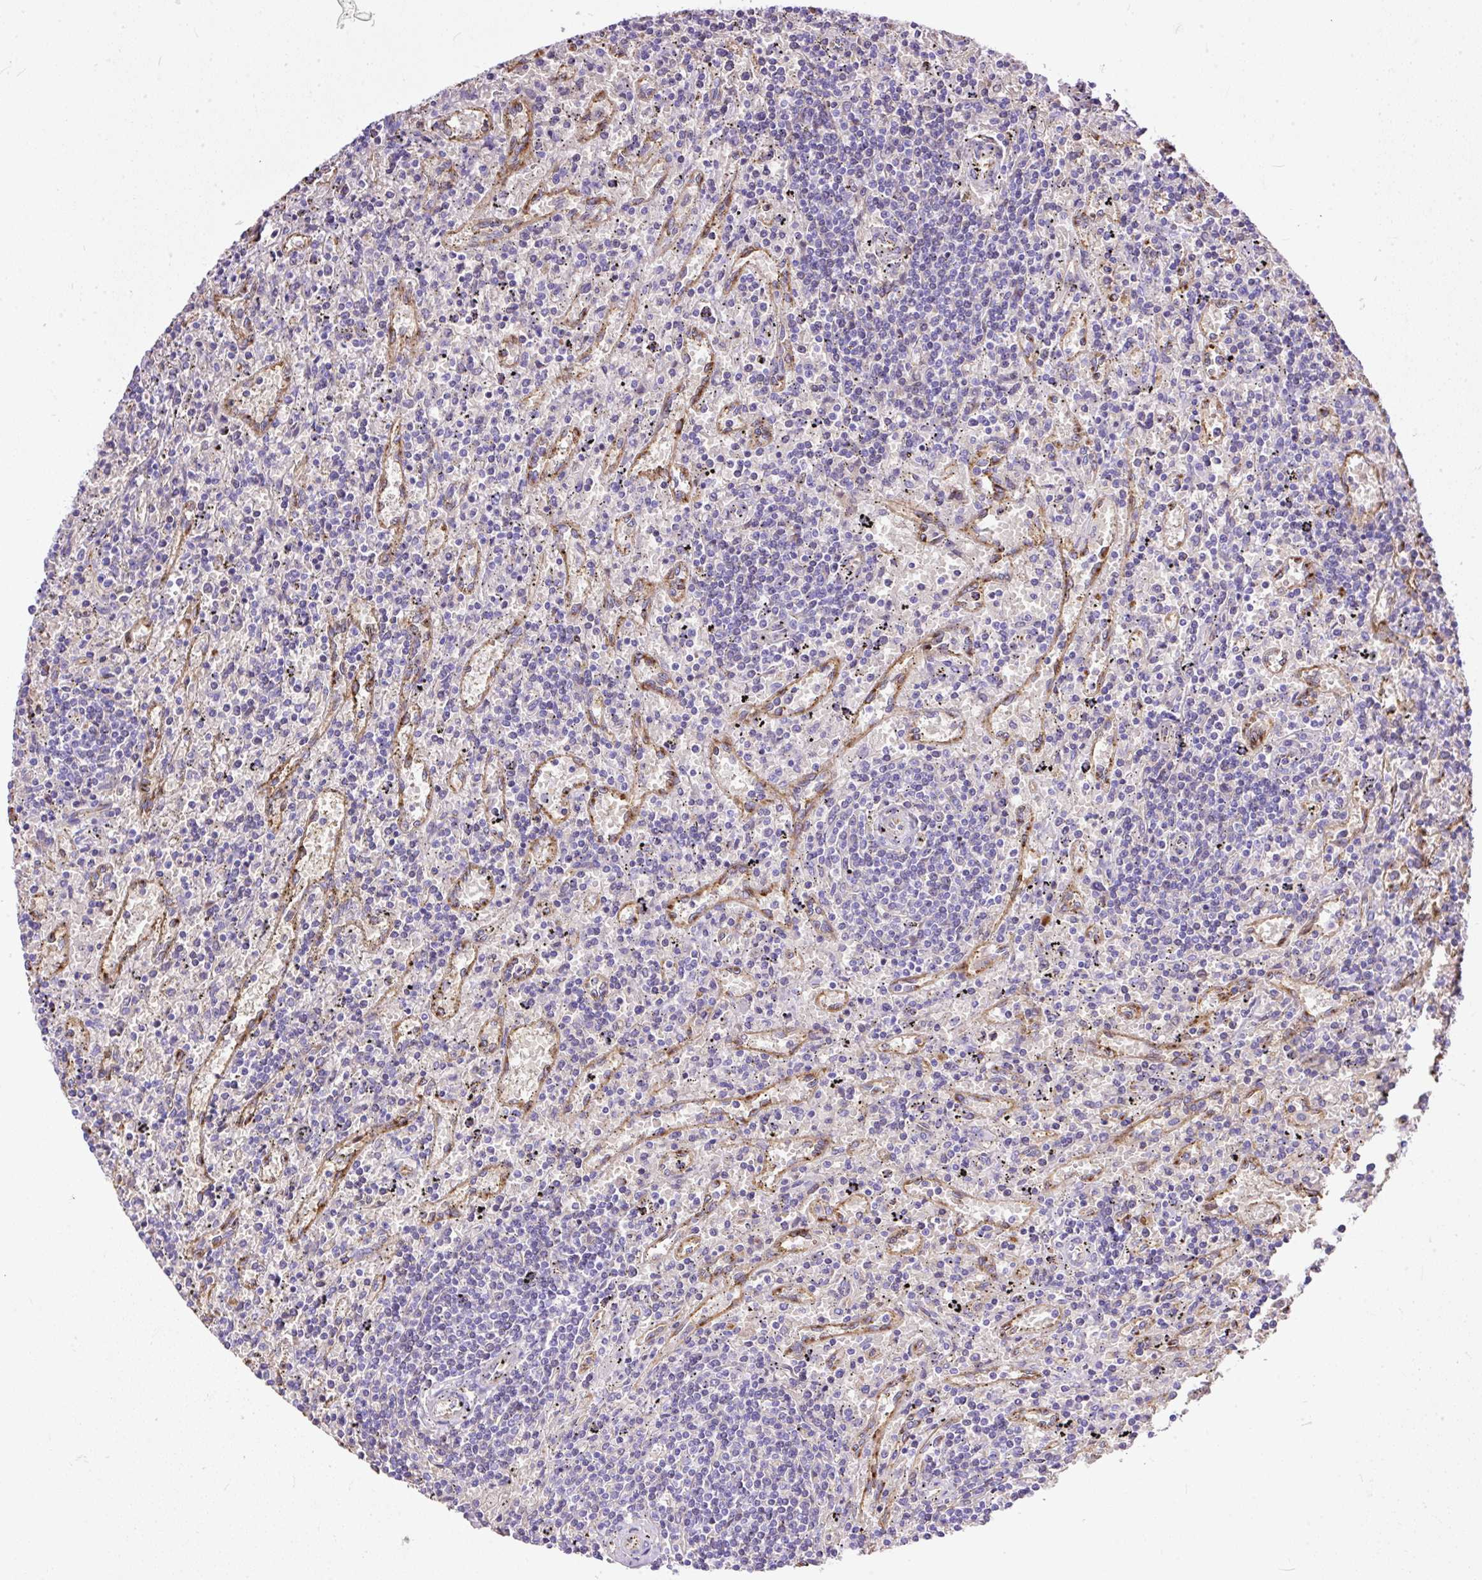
{"staining": {"intensity": "negative", "quantity": "none", "location": "none"}, "tissue": "lymphoma", "cell_type": "Tumor cells", "image_type": "cancer", "snomed": [{"axis": "morphology", "description": "Malignant lymphoma, non-Hodgkin's type, Low grade"}, {"axis": "topography", "description": "Spleen"}], "caption": "Protein analysis of lymphoma shows no significant staining in tumor cells. (DAB (3,3'-diaminobenzidine) immunohistochemistry (IHC) visualized using brightfield microscopy, high magnification).", "gene": "CLEC3B", "patient": {"sex": "male", "age": 76}}